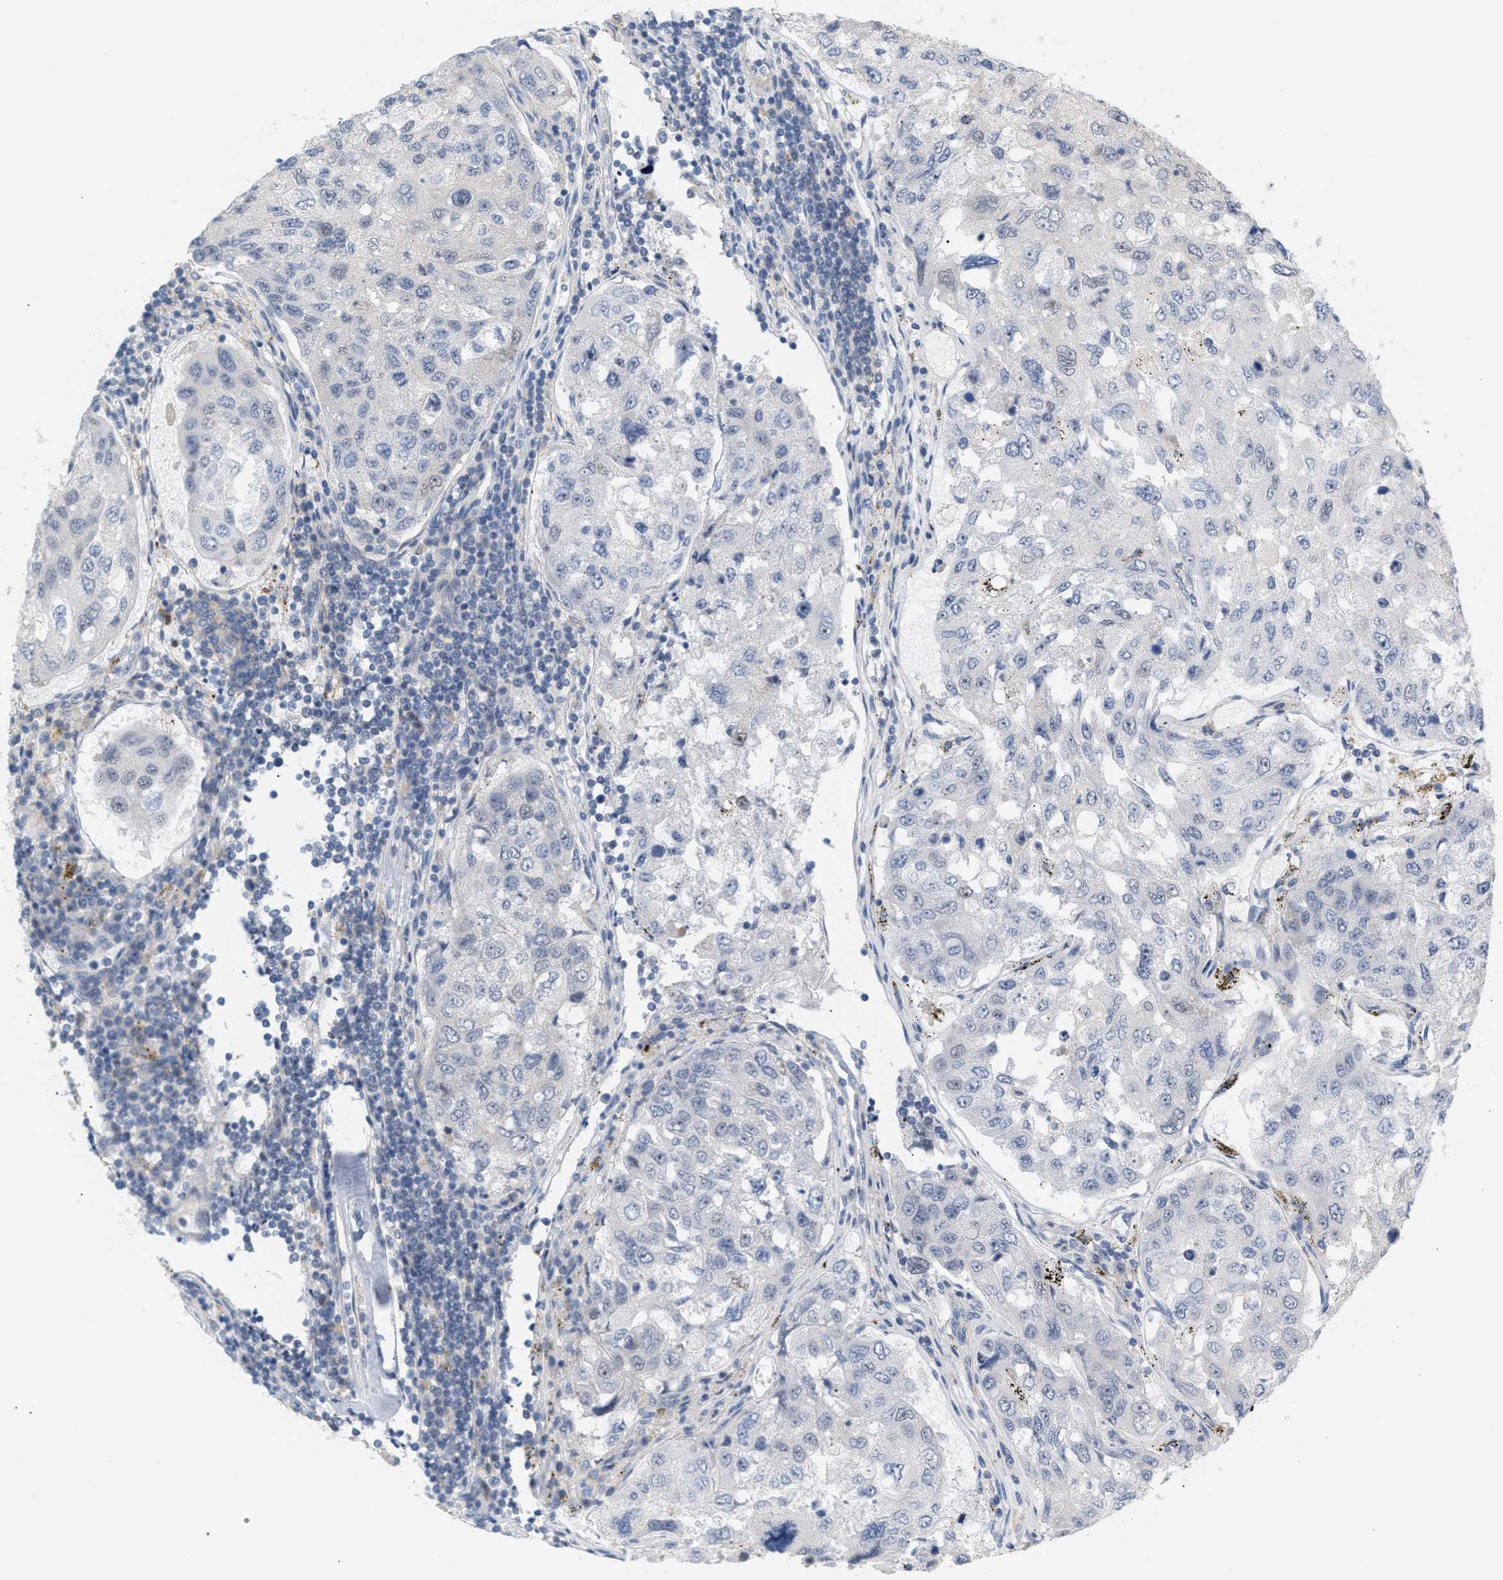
{"staining": {"intensity": "negative", "quantity": "none", "location": "none"}, "tissue": "urothelial cancer", "cell_type": "Tumor cells", "image_type": "cancer", "snomed": [{"axis": "morphology", "description": "Urothelial carcinoma, High grade"}, {"axis": "topography", "description": "Lymph node"}, {"axis": "topography", "description": "Urinary bladder"}], "caption": "High magnification brightfield microscopy of urothelial cancer stained with DAB (brown) and counterstained with hematoxylin (blue): tumor cells show no significant expression. Brightfield microscopy of immunohistochemistry stained with DAB (3,3'-diaminobenzidine) (brown) and hematoxylin (blue), captured at high magnification.", "gene": "LRCH1", "patient": {"sex": "male", "age": 51}}